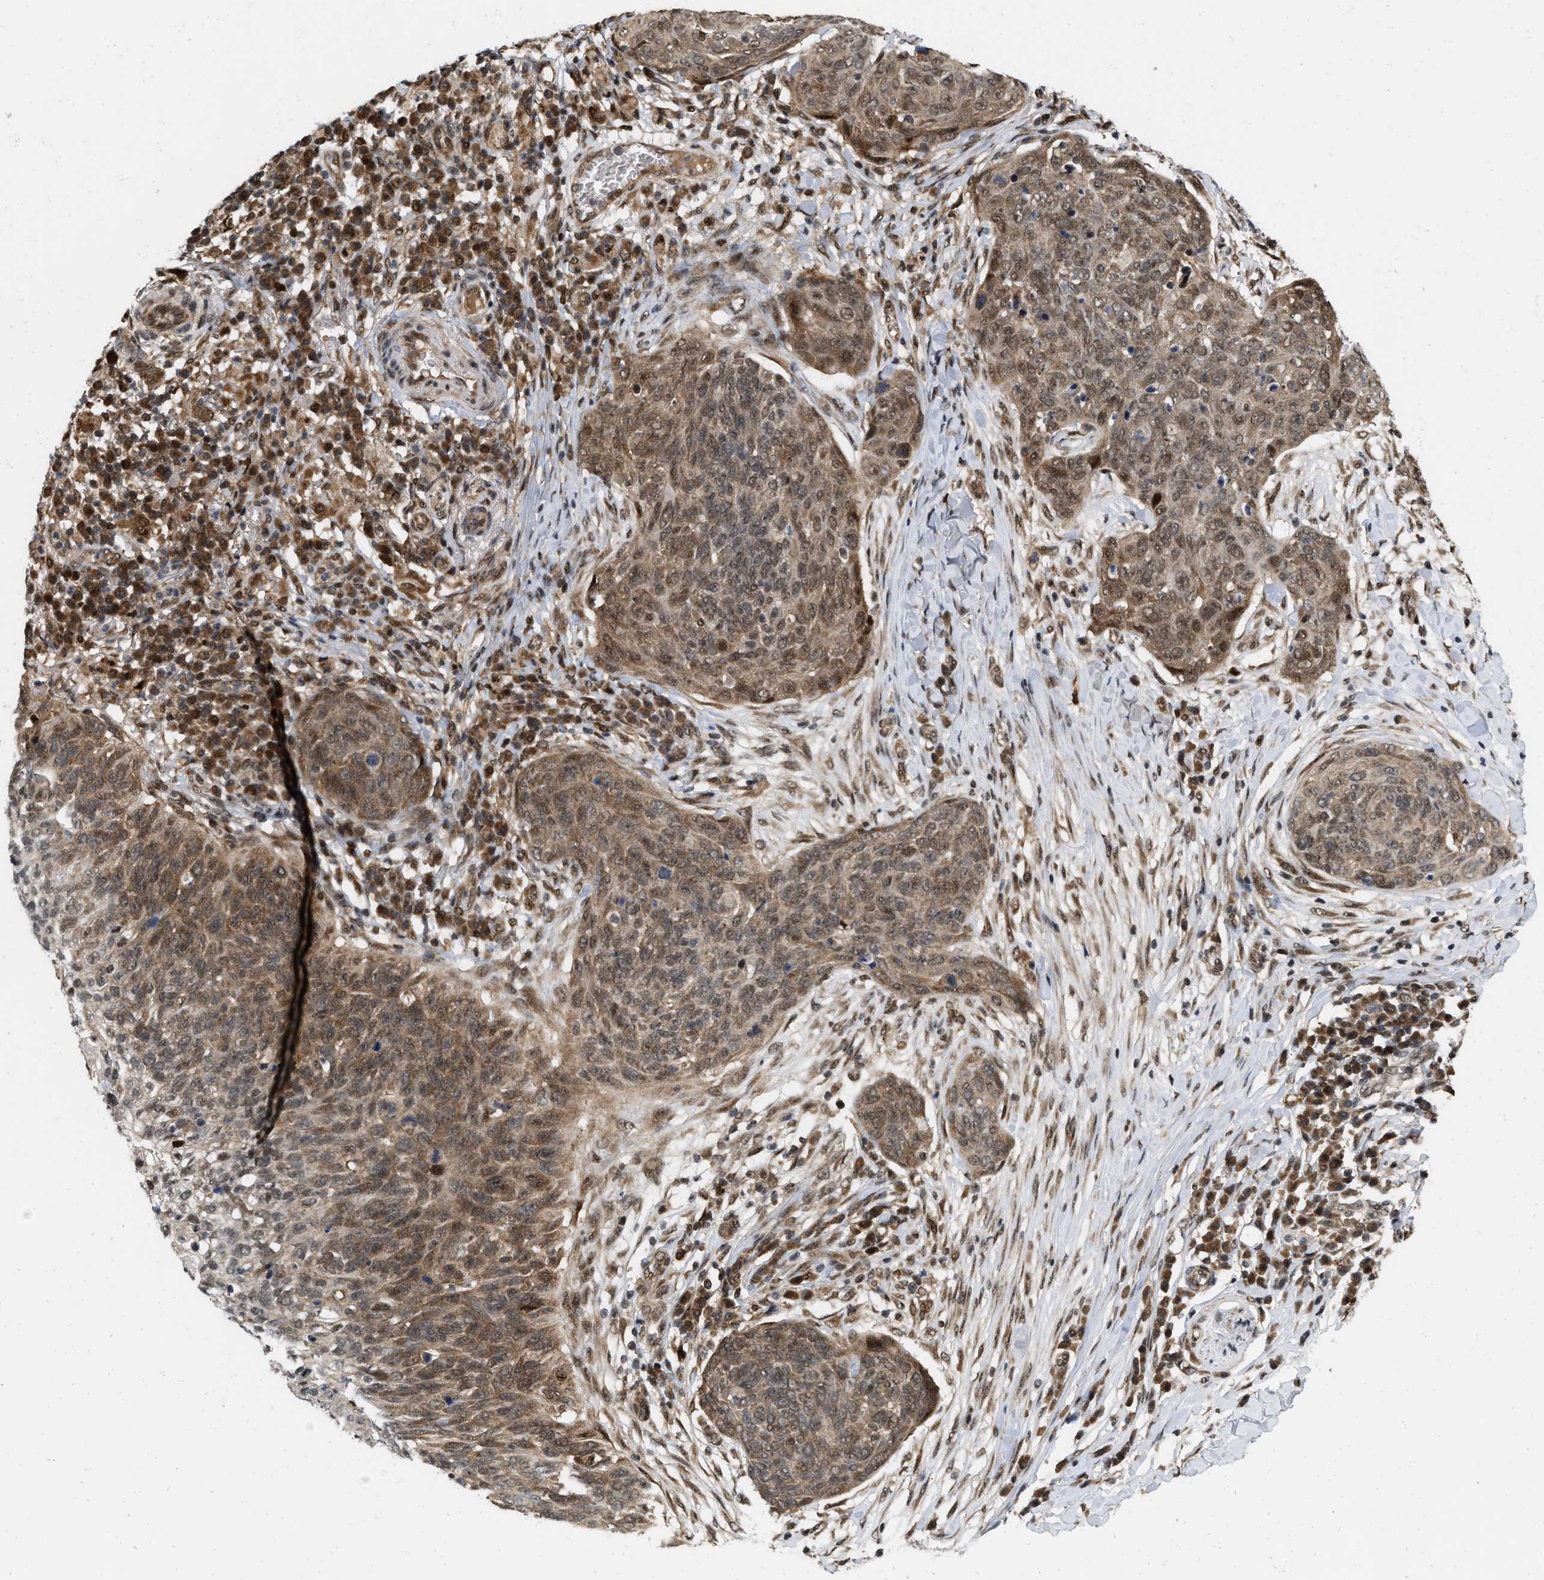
{"staining": {"intensity": "moderate", "quantity": ">75%", "location": "cytoplasmic/membranous,nuclear"}, "tissue": "skin cancer", "cell_type": "Tumor cells", "image_type": "cancer", "snomed": [{"axis": "morphology", "description": "Squamous cell carcinoma in situ, NOS"}, {"axis": "morphology", "description": "Squamous cell carcinoma, NOS"}, {"axis": "topography", "description": "Skin"}], "caption": "Immunohistochemistry (DAB) staining of human skin squamous cell carcinoma in situ reveals moderate cytoplasmic/membranous and nuclear protein positivity in about >75% of tumor cells.", "gene": "ANKRD11", "patient": {"sex": "male", "age": 93}}